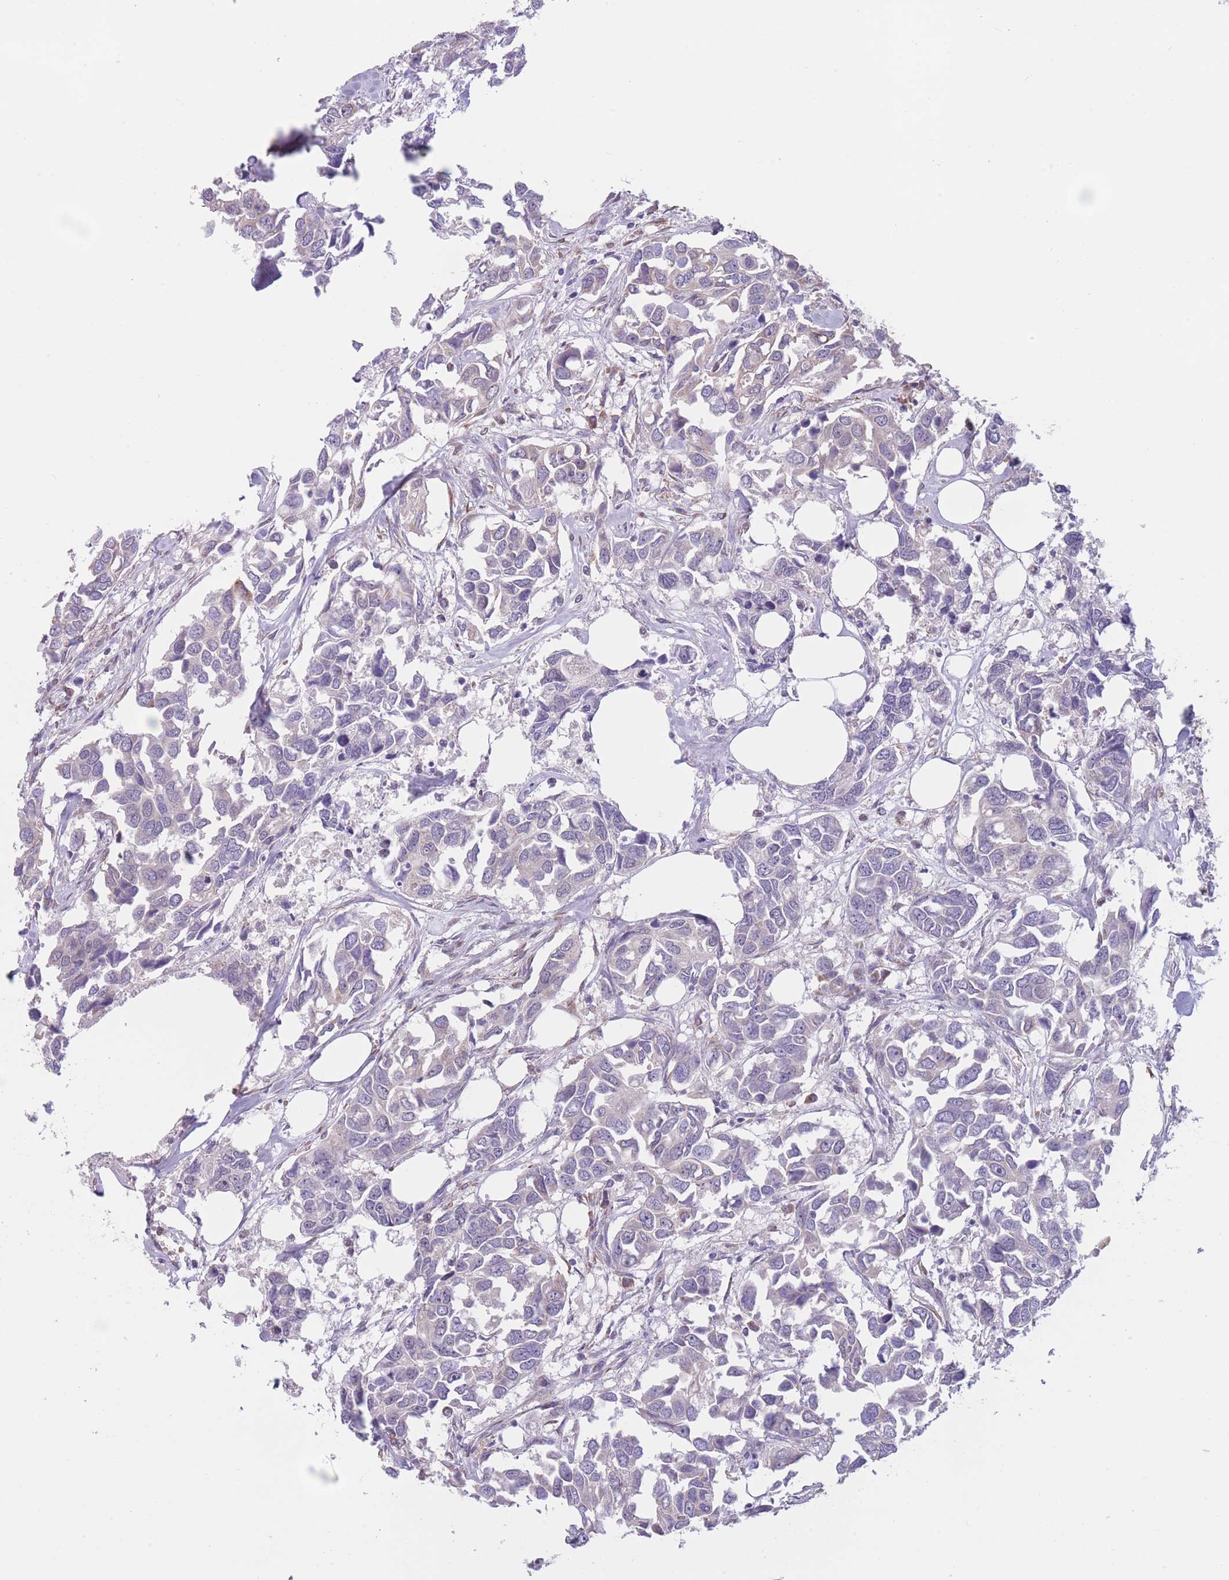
{"staining": {"intensity": "negative", "quantity": "none", "location": "none"}, "tissue": "breast cancer", "cell_type": "Tumor cells", "image_type": "cancer", "snomed": [{"axis": "morphology", "description": "Duct carcinoma"}, {"axis": "topography", "description": "Breast"}], "caption": "Tumor cells show no significant positivity in breast cancer. (Stains: DAB IHC with hematoxylin counter stain, Microscopy: brightfield microscopy at high magnification).", "gene": "COL27A1", "patient": {"sex": "female", "age": 83}}